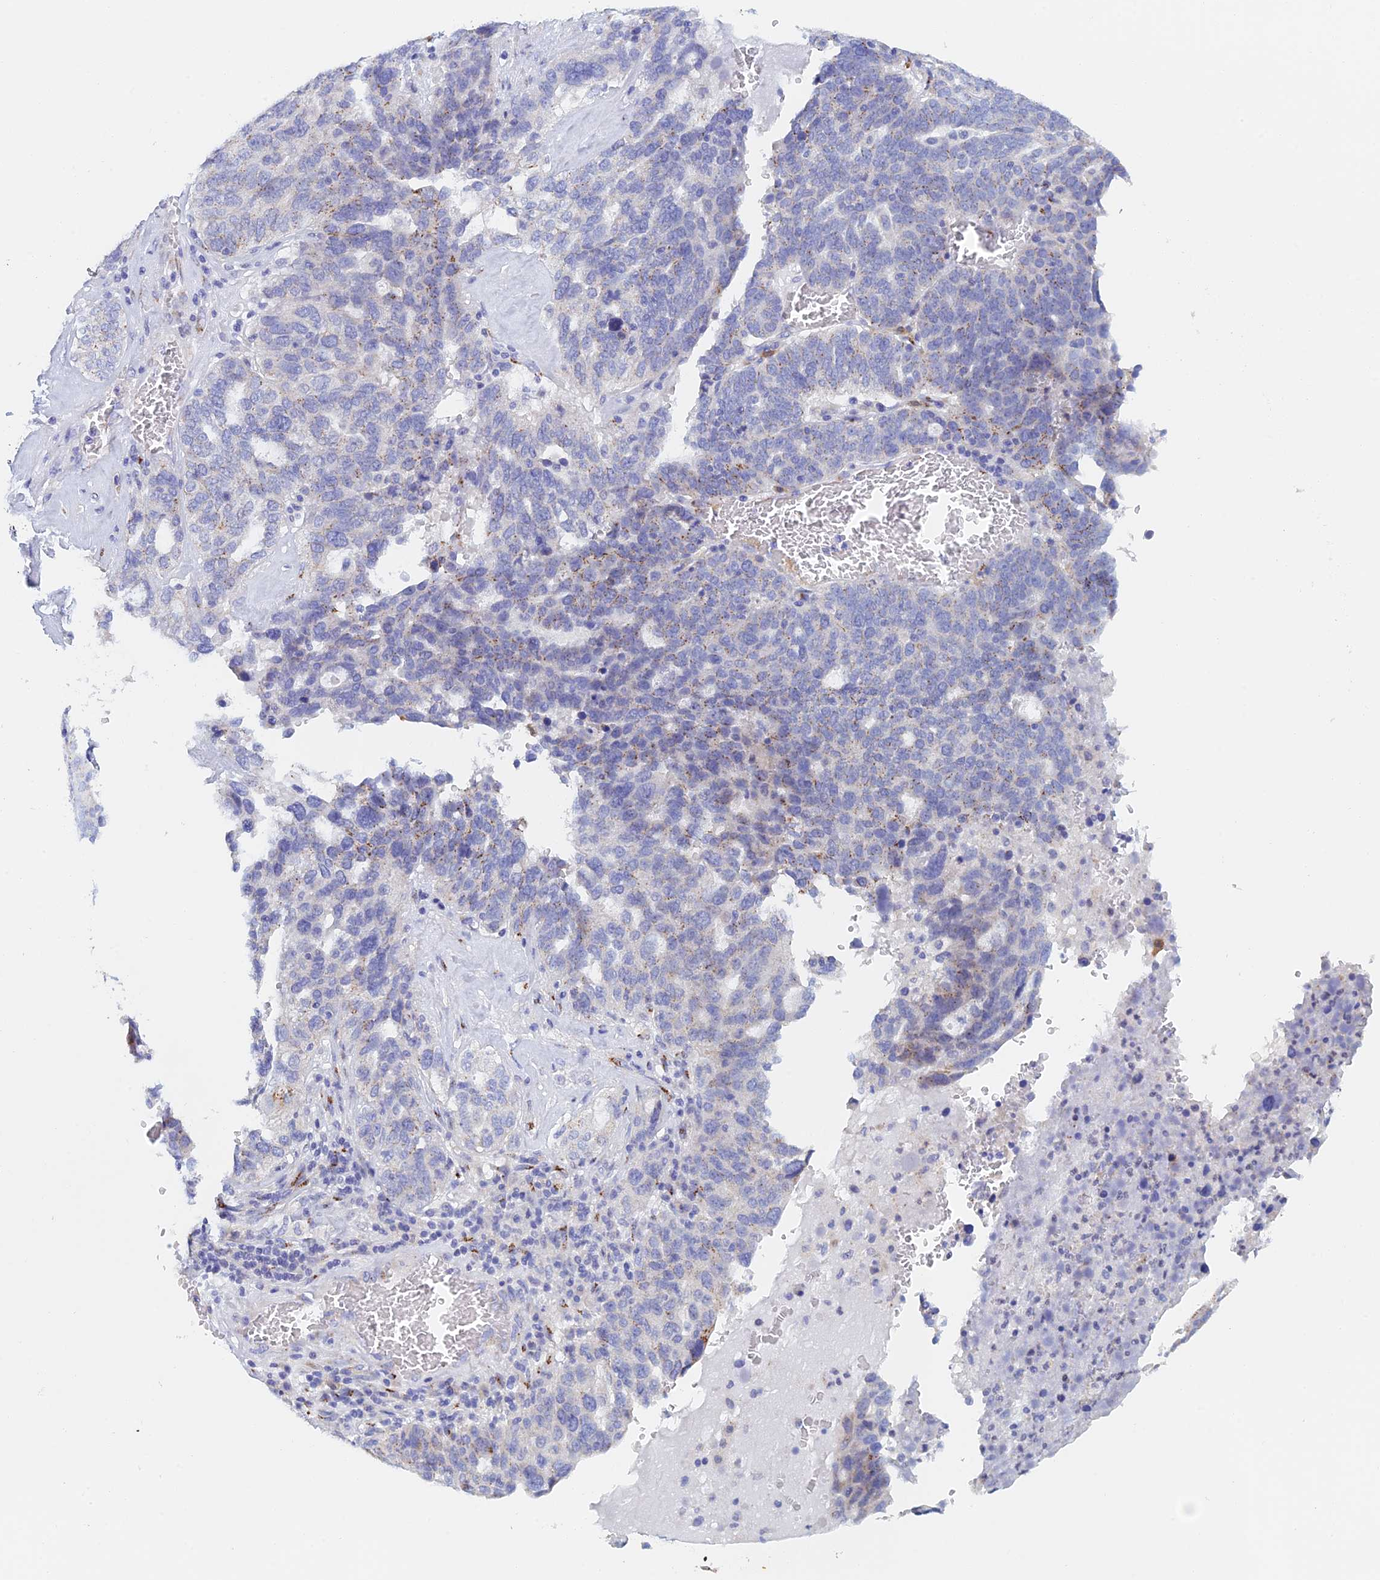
{"staining": {"intensity": "weak", "quantity": "<25%", "location": "cytoplasmic/membranous"}, "tissue": "ovarian cancer", "cell_type": "Tumor cells", "image_type": "cancer", "snomed": [{"axis": "morphology", "description": "Cystadenocarcinoma, serous, NOS"}, {"axis": "topography", "description": "Ovary"}], "caption": "This is a photomicrograph of immunohistochemistry staining of ovarian serous cystadenocarcinoma, which shows no positivity in tumor cells. (DAB (3,3'-diaminobenzidine) immunohistochemistry with hematoxylin counter stain).", "gene": "SLC24A3", "patient": {"sex": "female", "age": 59}}